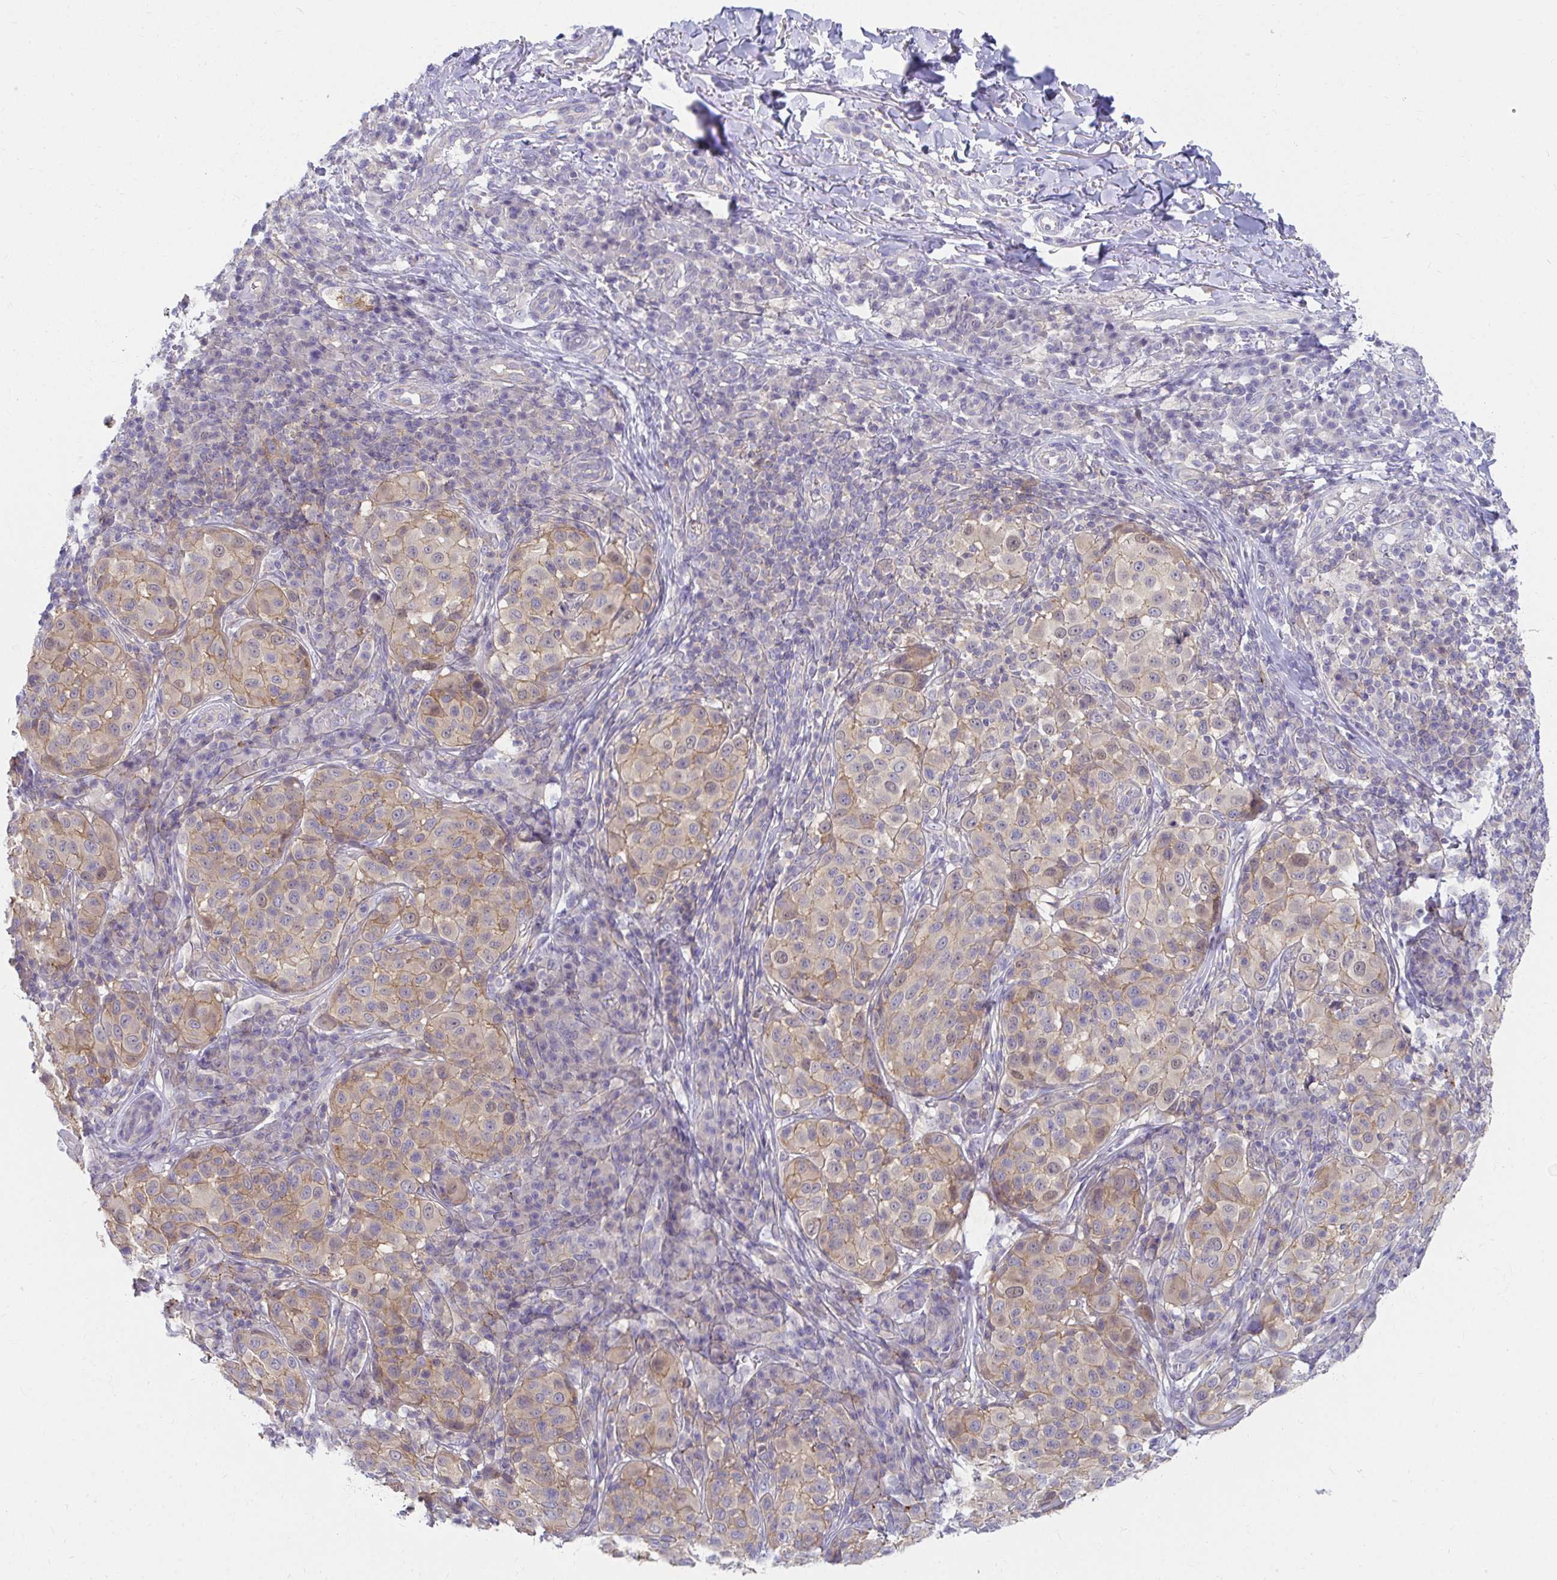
{"staining": {"intensity": "weak", "quantity": ">75%", "location": "cytoplasmic/membranous"}, "tissue": "melanoma", "cell_type": "Tumor cells", "image_type": "cancer", "snomed": [{"axis": "morphology", "description": "Malignant melanoma, NOS"}, {"axis": "topography", "description": "Skin"}], "caption": "This histopathology image demonstrates immunohistochemistry (IHC) staining of malignant melanoma, with low weak cytoplasmic/membranous positivity in approximately >75% of tumor cells.", "gene": "C19orf81", "patient": {"sex": "male", "age": 38}}